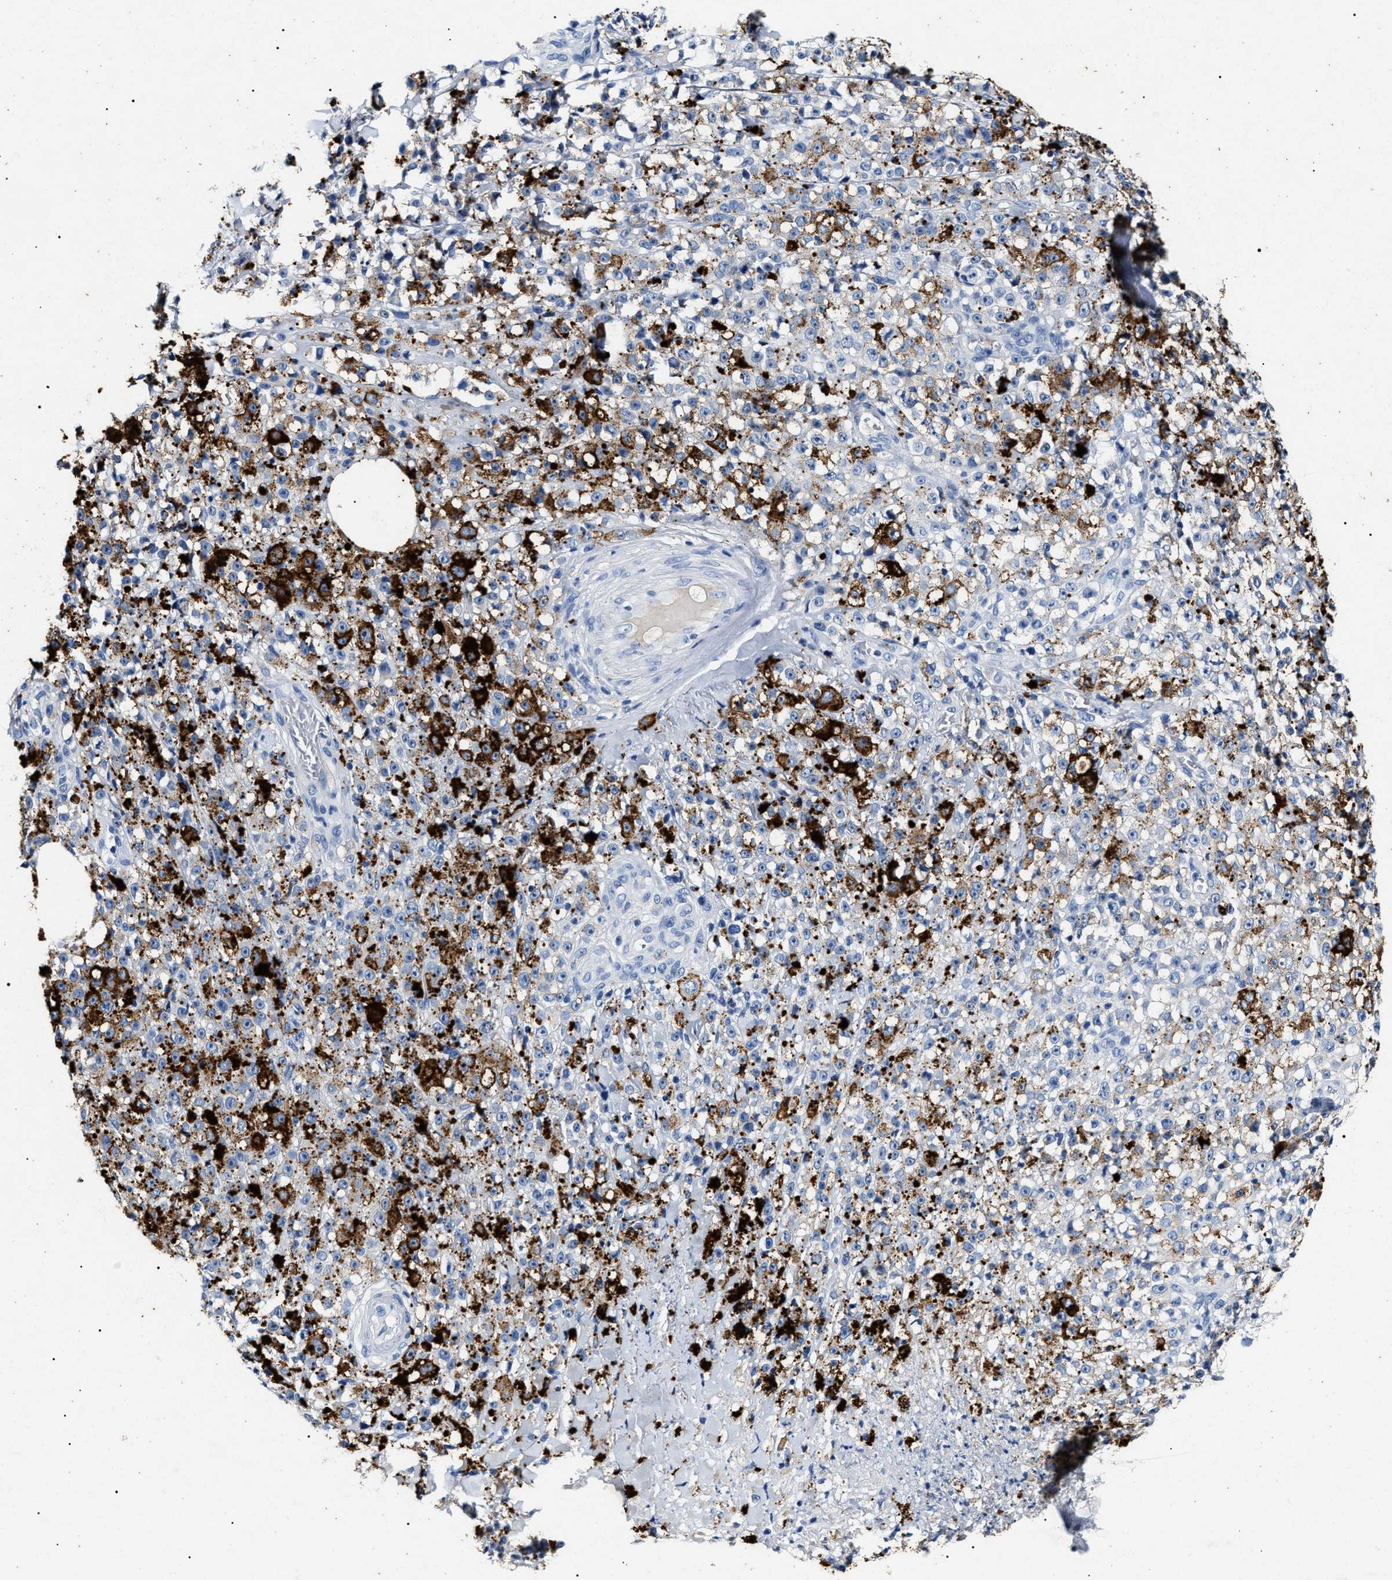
{"staining": {"intensity": "negative", "quantity": "none", "location": "none"}, "tissue": "melanoma", "cell_type": "Tumor cells", "image_type": "cancer", "snomed": [{"axis": "morphology", "description": "Malignant melanoma, NOS"}, {"axis": "topography", "description": "Skin"}], "caption": "Immunohistochemical staining of melanoma exhibits no significant expression in tumor cells. (DAB immunohistochemistry, high magnification).", "gene": "LRRC8E", "patient": {"sex": "female", "age": 82}}